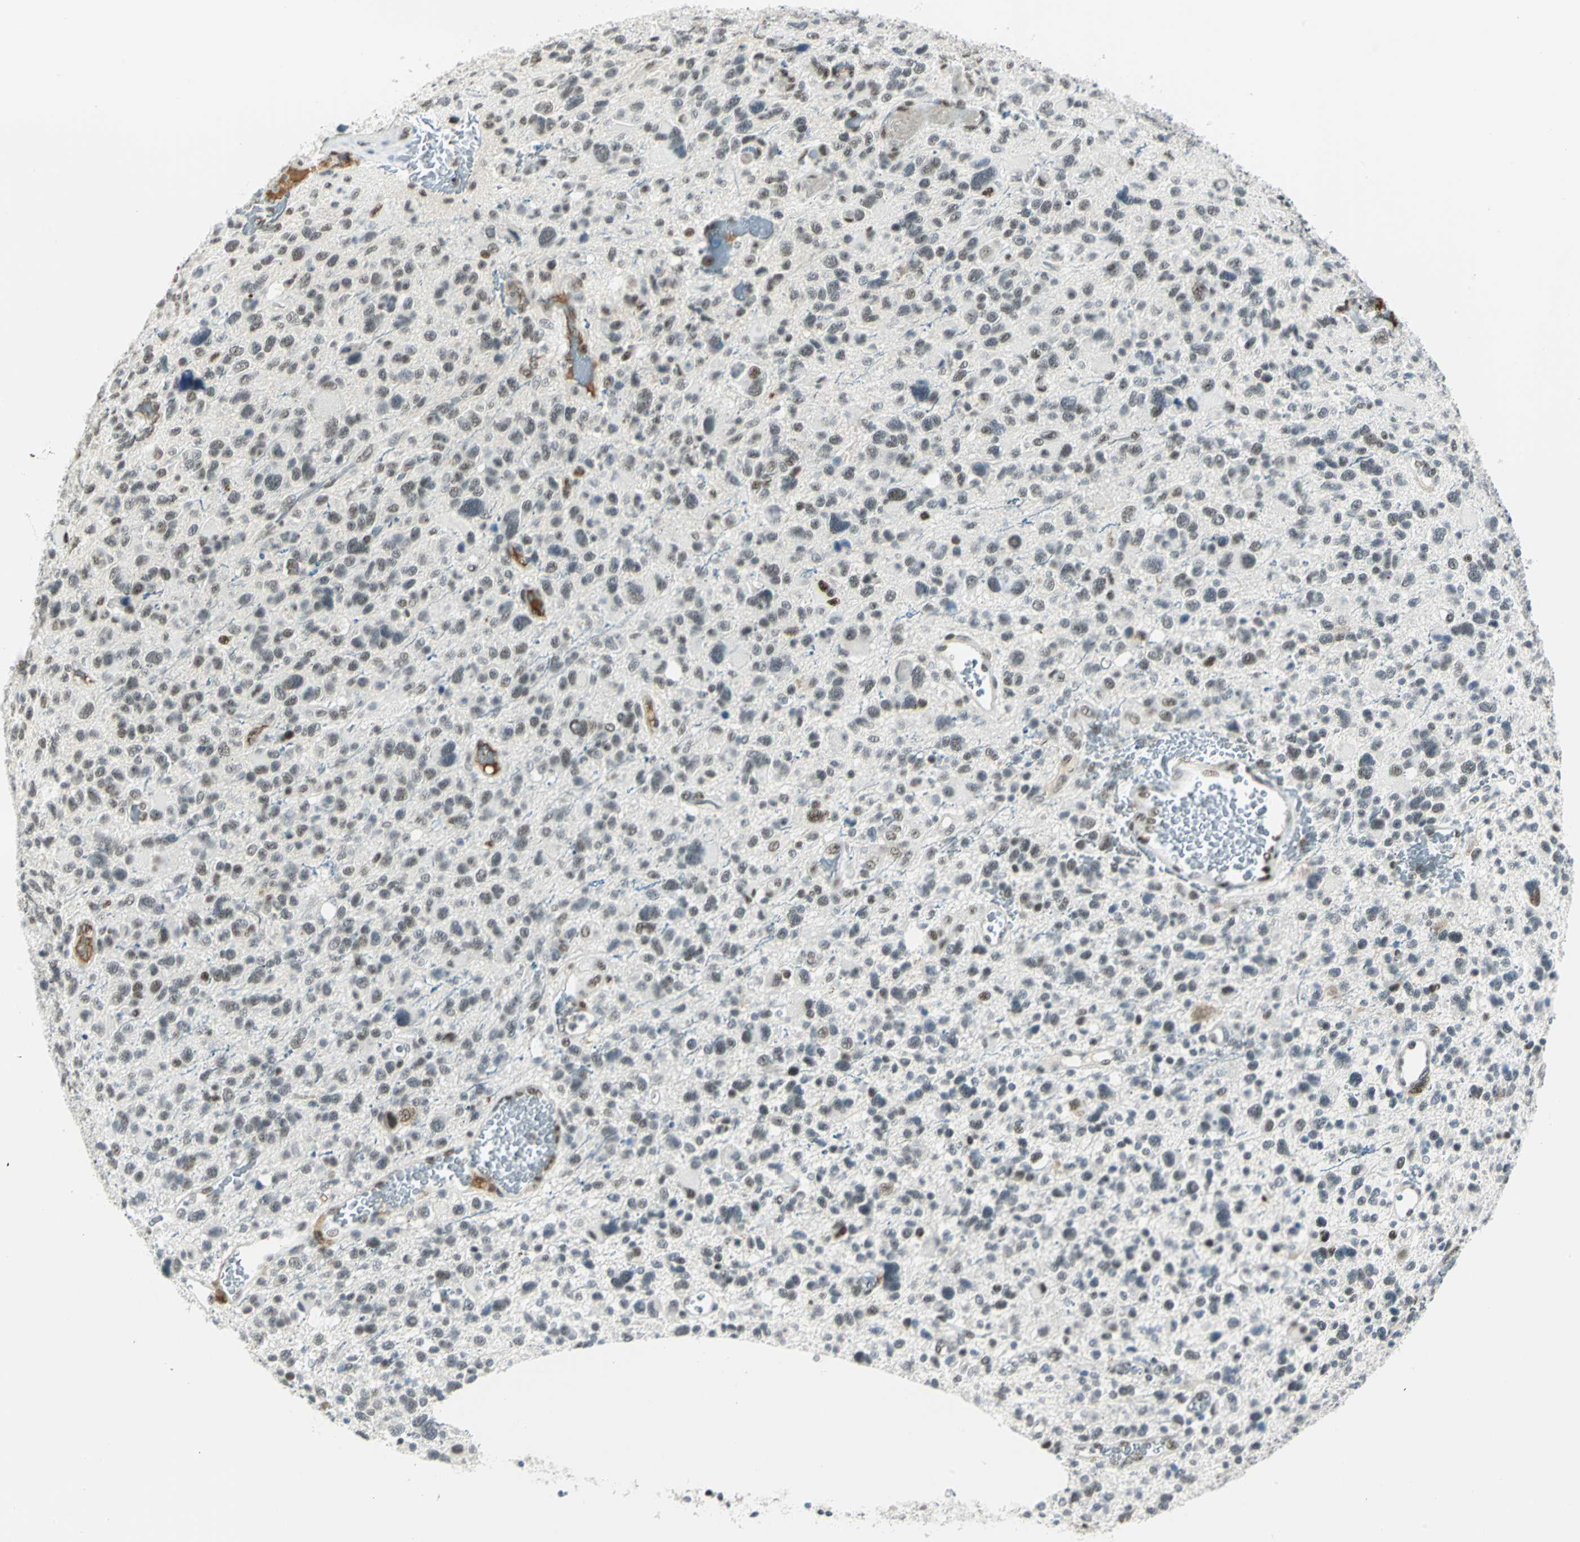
{"staining": {"intensity": "moderate", "quantity": "<25%", "location": "nuclear"}, "tissue": "glioma", "cell_type": "Tumor cells", "image_type": "cancer", "snomed": [{"axis": "morphology", "description": "Glioma, malignant, High grade"}, {"axis": "topography", "description": "Brain"}], "caption": "DAB immunohistochemical staining of human glioma demonstrates moderate nuclear protein positivity in about <25% of tumor cells.", "gene": "MTMR10", "patient": {"sex": "male", "age": 48}}